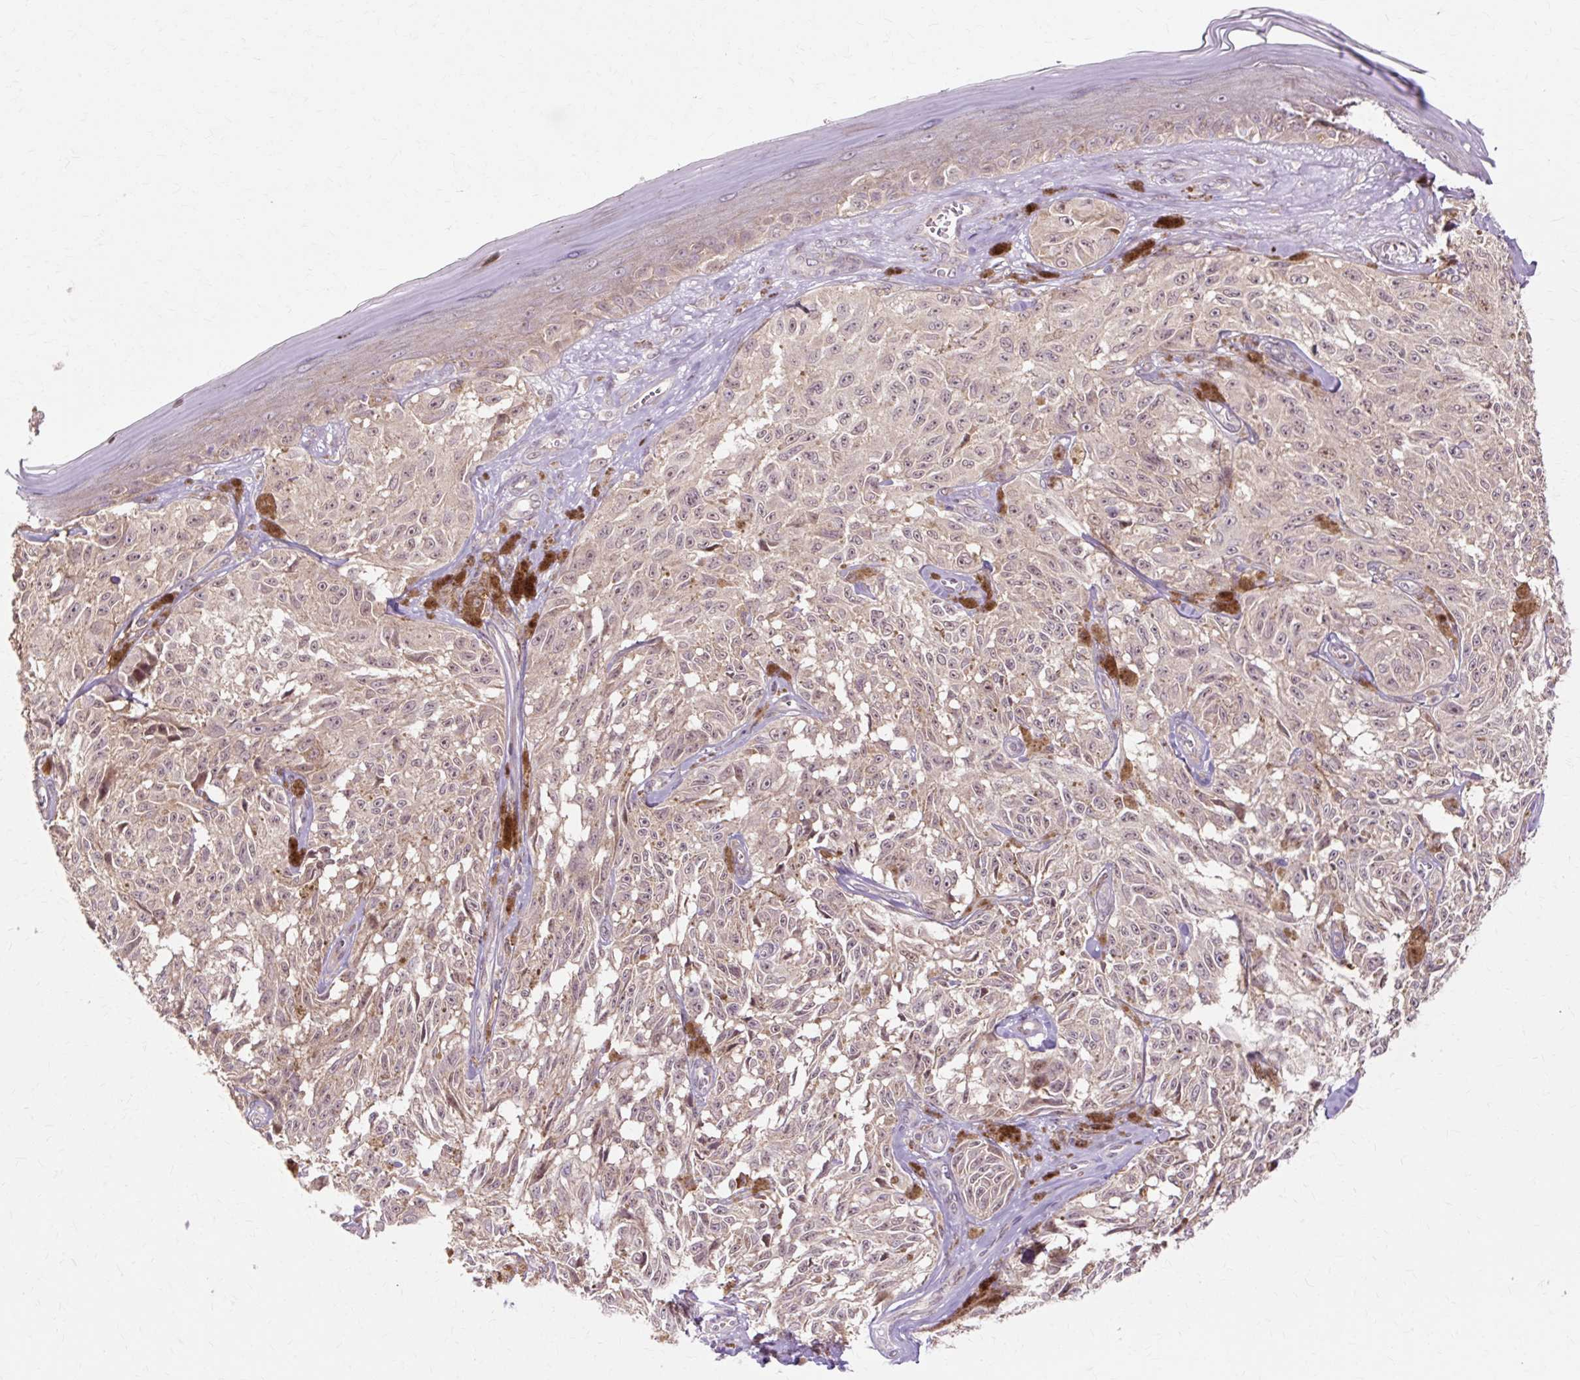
{"staining": {"intensity": "weak", "quantity": "<25%", "location": "cytoplasmic/membranous,nuclear"}, "tissue": "melanoma", "cell_type": "Tumor cells", "image_type": "cancer", "snomed": [{"axis": "morphology", "description": "Malignant melanoma, NOS"}, {"axis": "topography", "description": "Skin"}], "caption": "Immunohistochemistry (IHC) of human malignant melanoma demonstrates no expression in tumor cells.", "gene": "GEMIN2", "patient": {"sex": "male", "age": 68}}